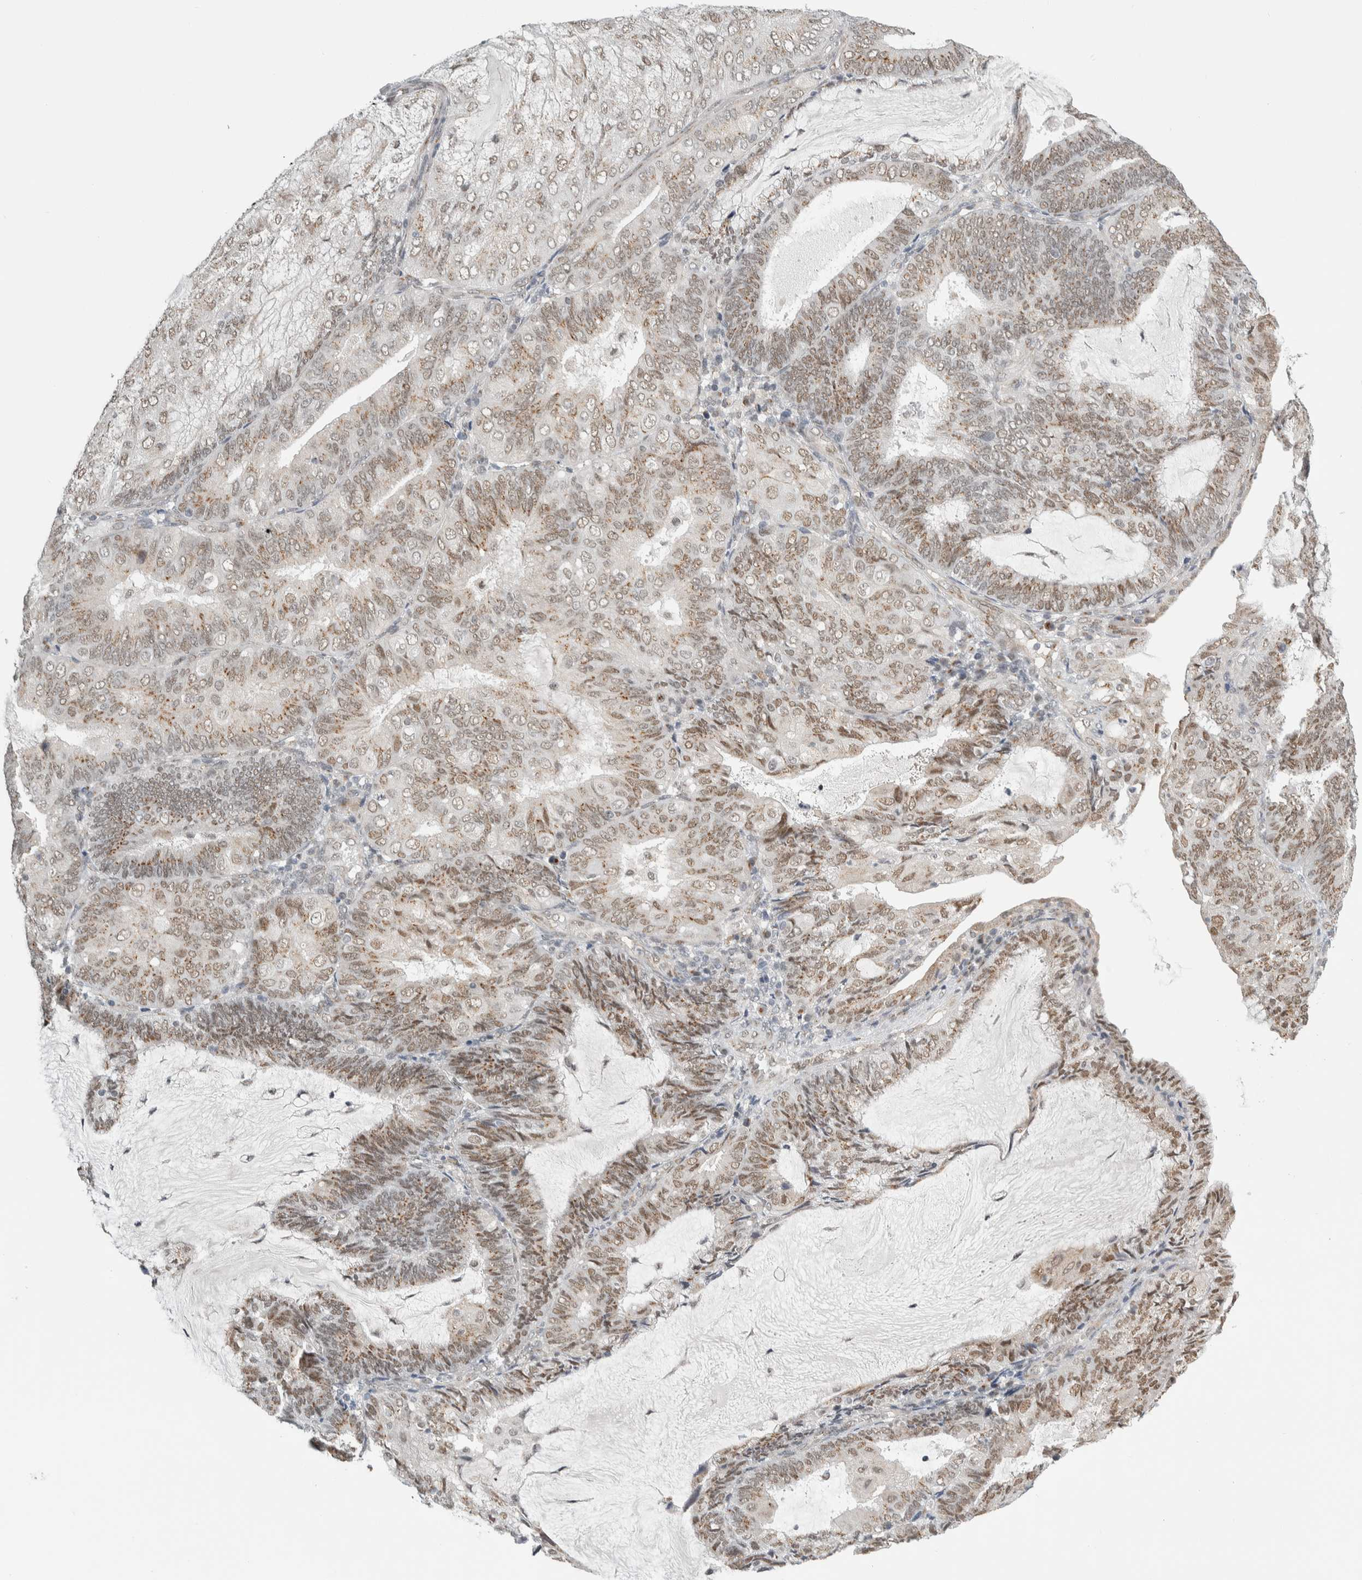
{"staining": {"intensity": "weak", "quantity": ">75%", "location": "cytoplasmic/membranous,nuclear"}, "tissue": "endometrial cancer", "cell_type": "Tumor cells", "image_type": "cancer", "snomed": [{"axis": "morphology", "description": "Adenocarcinoma, NOS"}, {"axis": "topography", "description": "Endometrium"}], "caption": "Tumor cells show weak cytoplasmic/membranous and nuclear positivity in approximately >75% of cells in endometrial cancer. Immunohistochemistry stains the protein of interest in brown and the nuclei are stained blue.", "gene": "ZMYND8", "patient": {"sex": "female", "age": 81}}